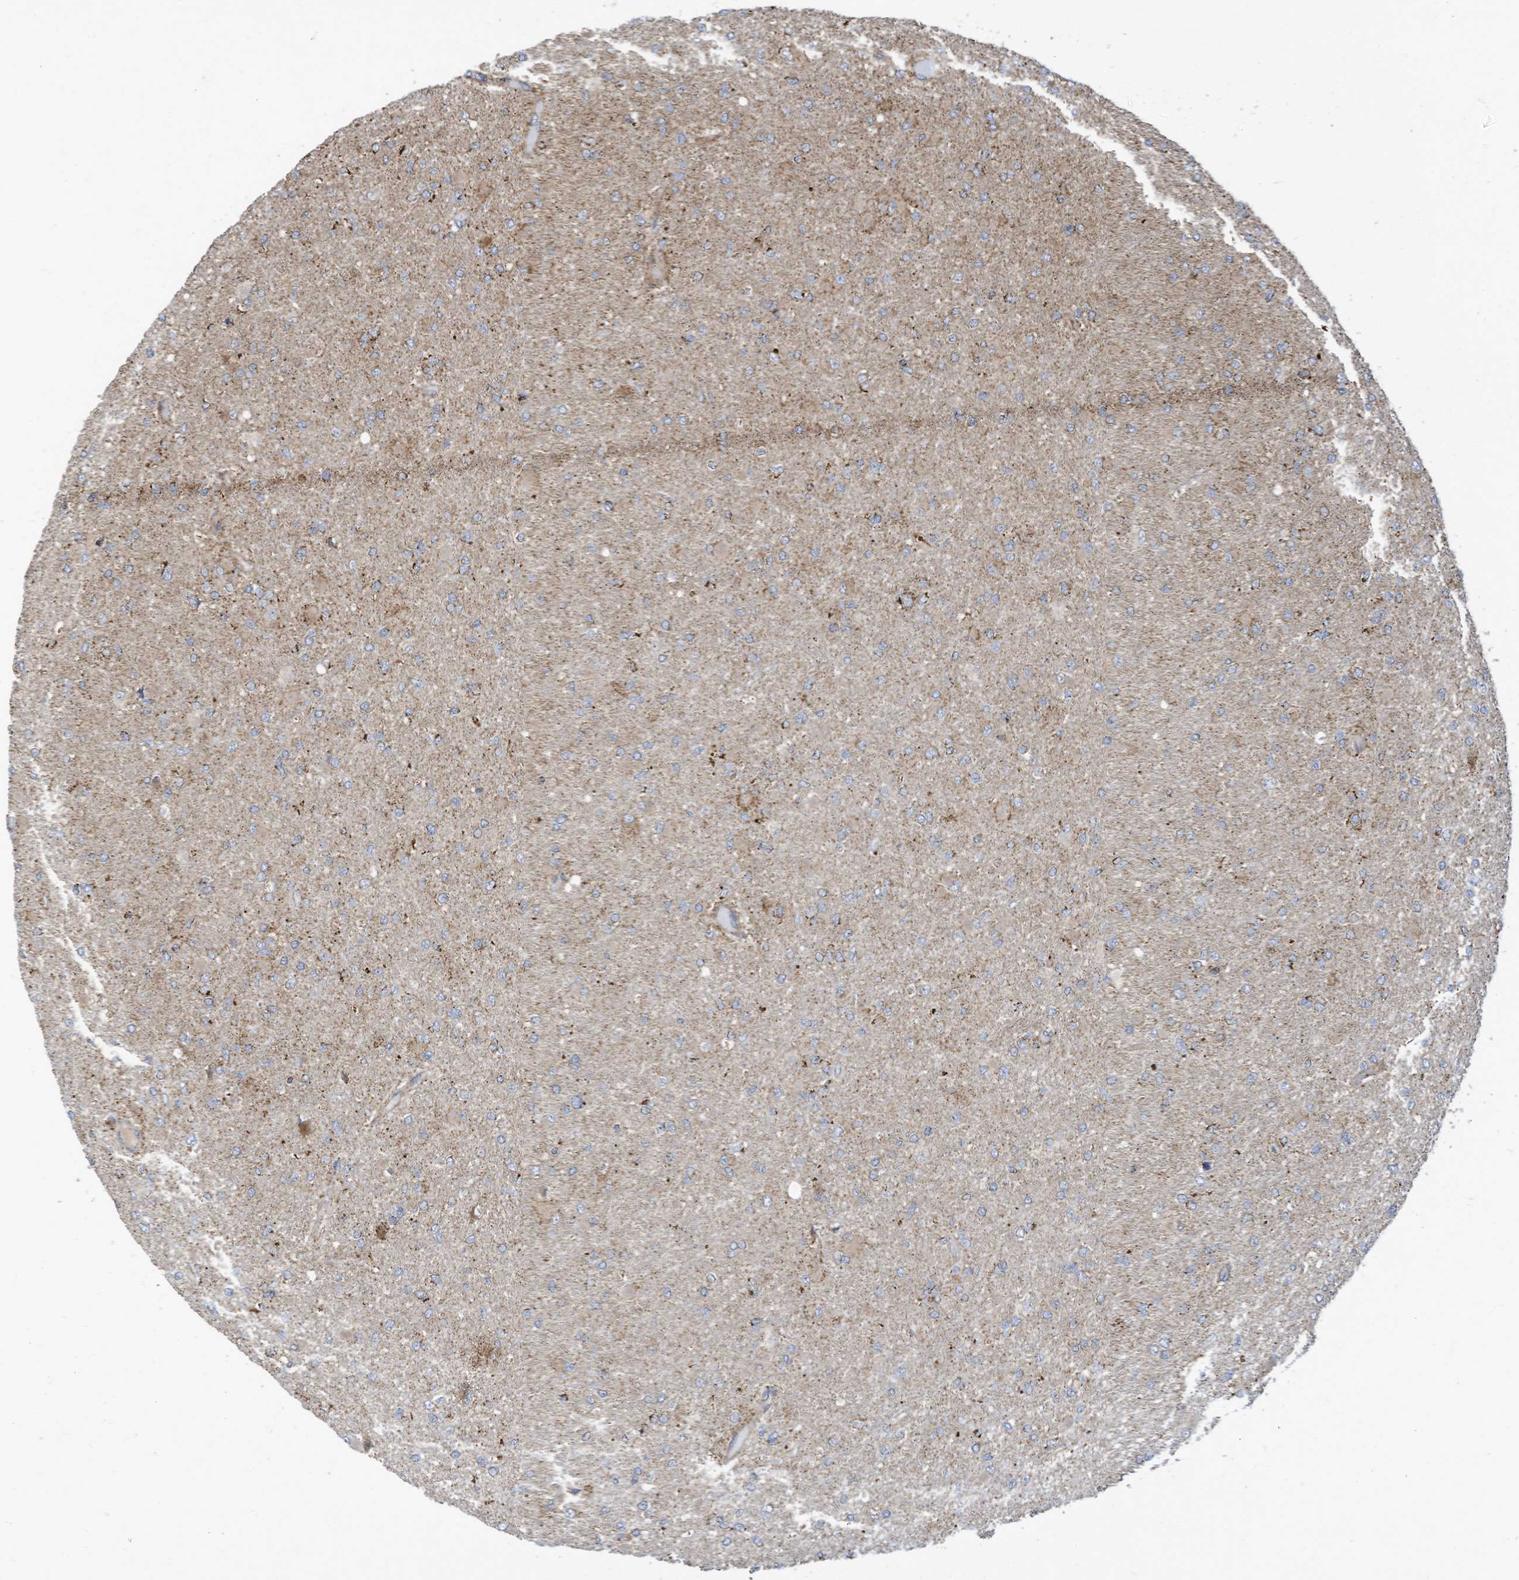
{"staining": {"intensity": "weak", "quantity": "25%-75%", "location": "cytoplasmic/membranous"}, "tissue": "glioma", "cell_type": "Tumor cells", "image_type": "cancer", "snomed": [{"axis": "morphology", "description": "Glioma, malignant, High grade"}, {"axis": "topography", "description": "Cerebral cortex"}], "caption": "A brown stain labels weak cytoplasmic/membranous staining of a protein in human glioma tumor cells. (IHC, brightfield microscopy, high magnification).", "gene": "COX10", "patient": {"sex": "female", "age": 36}}